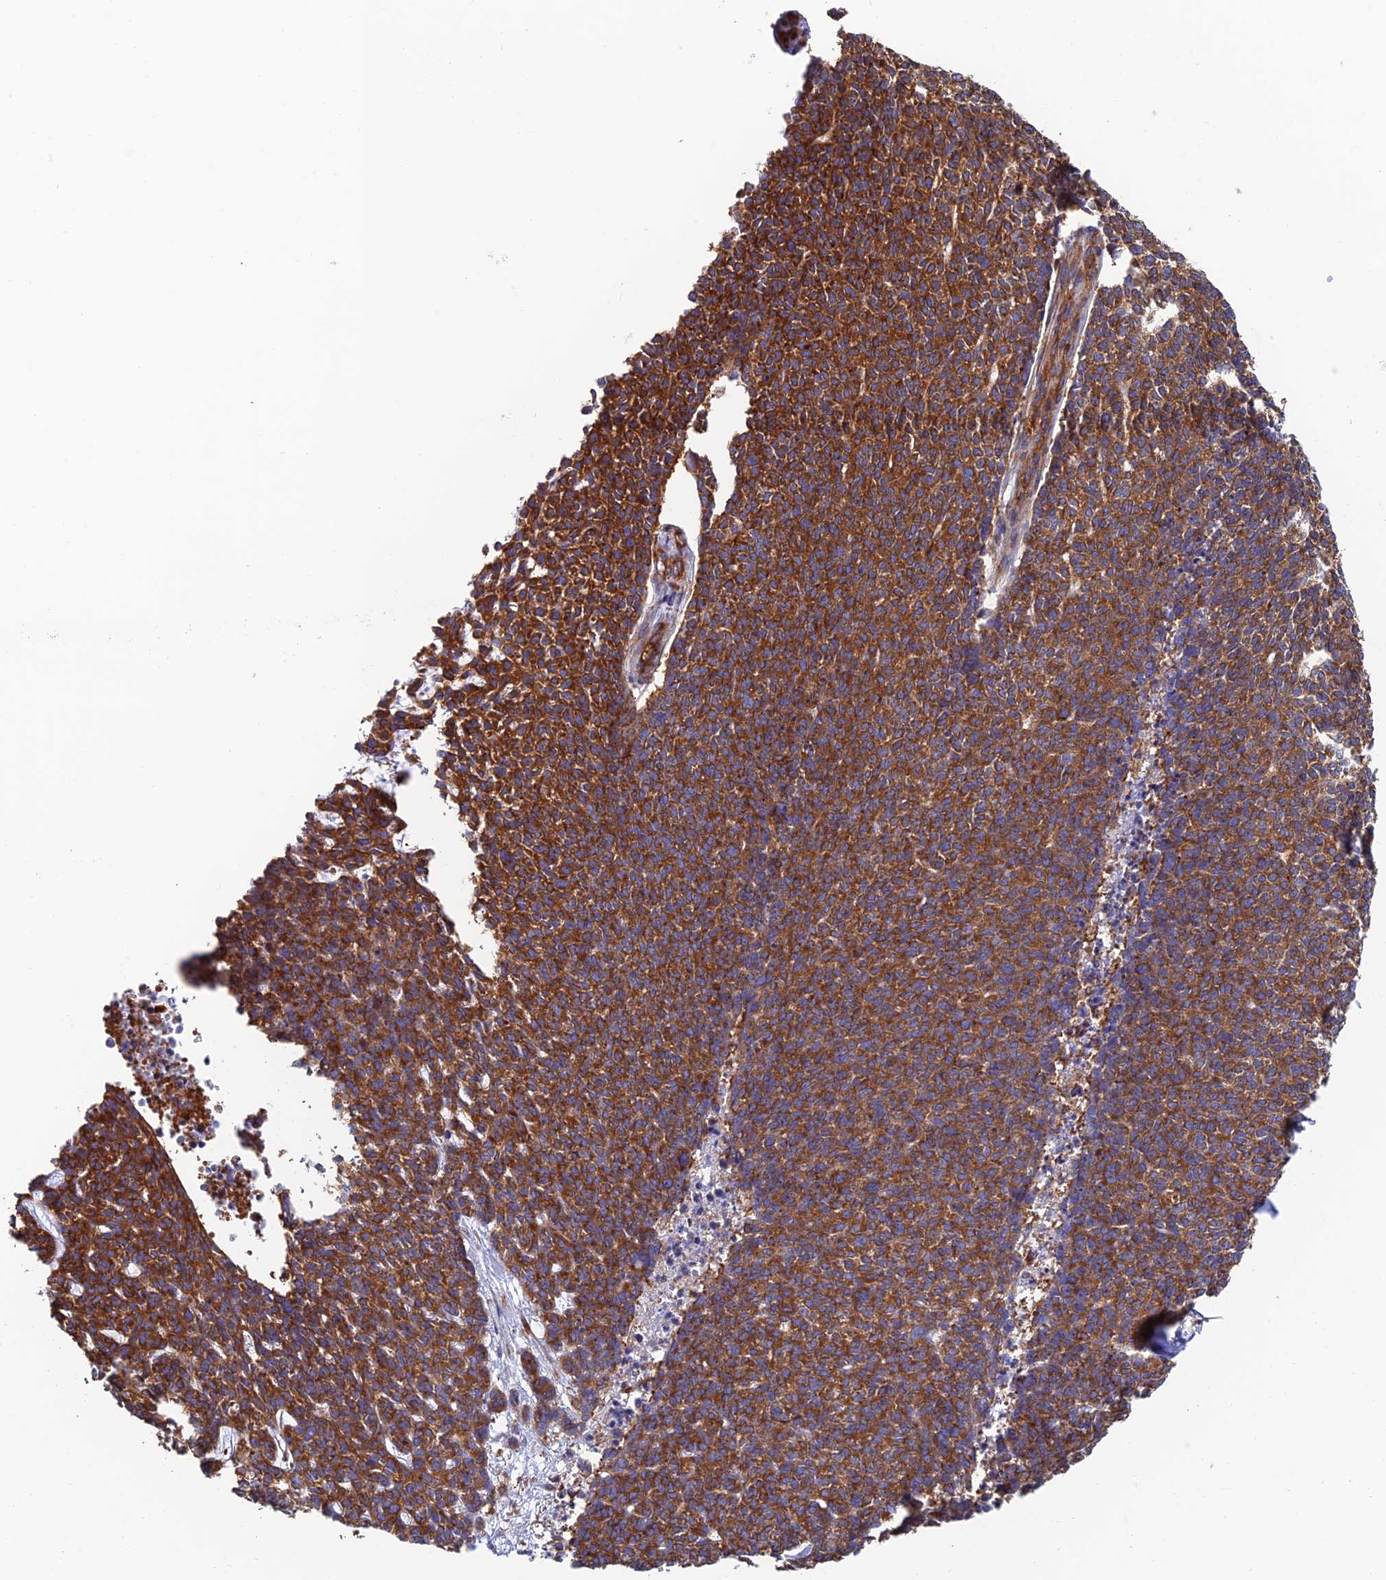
{"staining": {"intensity": "strong", "quantity": ">75%", "location": "cytoplasmic/membranous"}, "tissue": "skin cancer", "cell_type": "Tumor cells", "image_type": "cancer", "snomed": [{"axis": "morphology", "description": "Basal cell carcinoma"}, {"axis": "topography", "description": "Skin"}], "caption": "Strong cytoplasmic/membranous positivity is appreciated in approximately >75% of tumor cells in basal cell carcinoma (skin).", "gene": "DCTN2", "patient": {"sex": "female", "age": 84}}